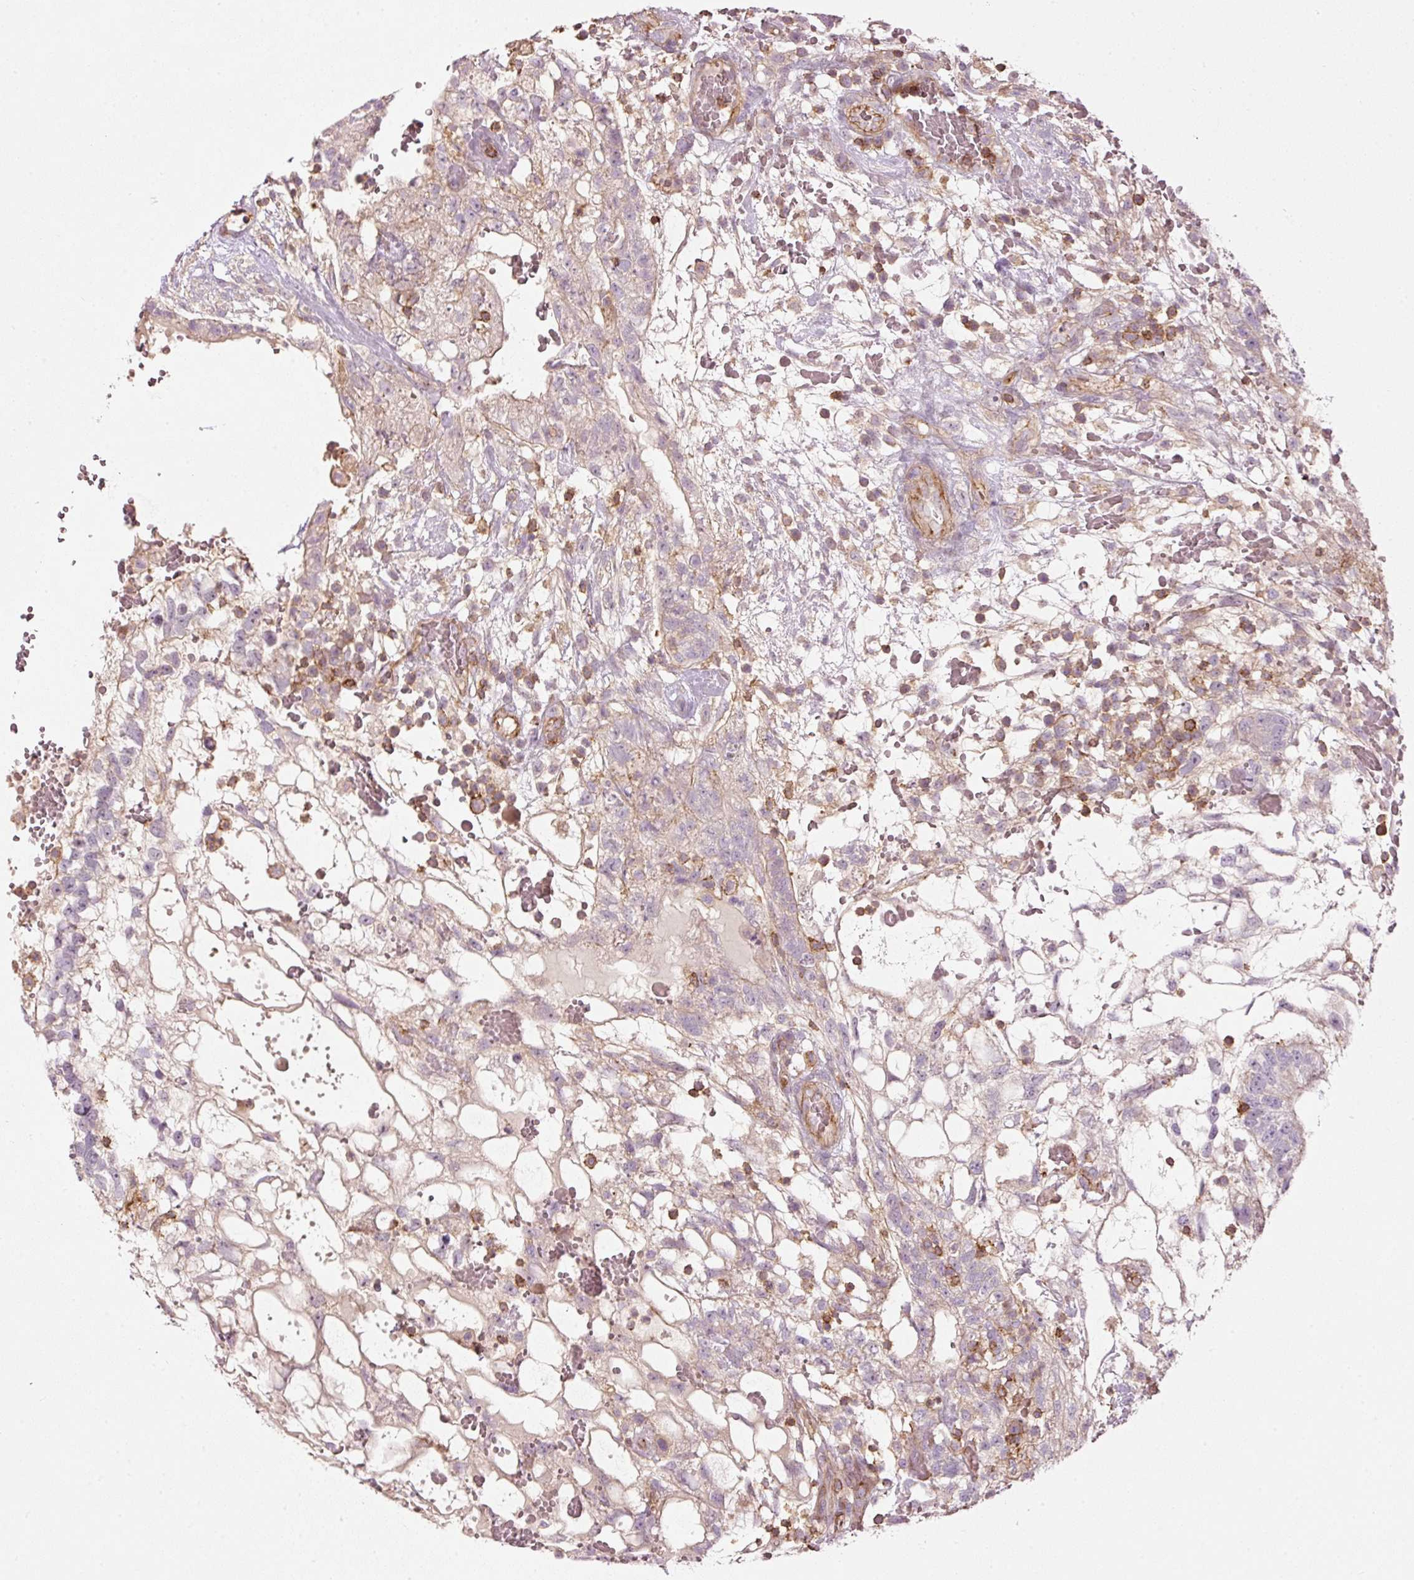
{"staining": {"intensity": "weak", "quantity": "25%-75%", "location": "cytoplasmic/membranous"}, "tissue": "testis cancer", "cell_type": "Tumor cells", "image_type": "cancer", "snomed": [{"axis": "morphology", "description": "Normal tissue, NOS"}, {"axis": "morphology", "description": "Carcinoma, Embryonal, NOS"}, {"axis": "topography", "description": "Testis"}], "caption": "Testis cancer stained with DAB (3,3'-diaminobenzidine) IHC reveals low levels of weak cytoplasmic/membranous positivity in approximately 25%-75% of tumor cells.", "gene": "SIPA1", "patient": {"sex": "male", "age": 32}}